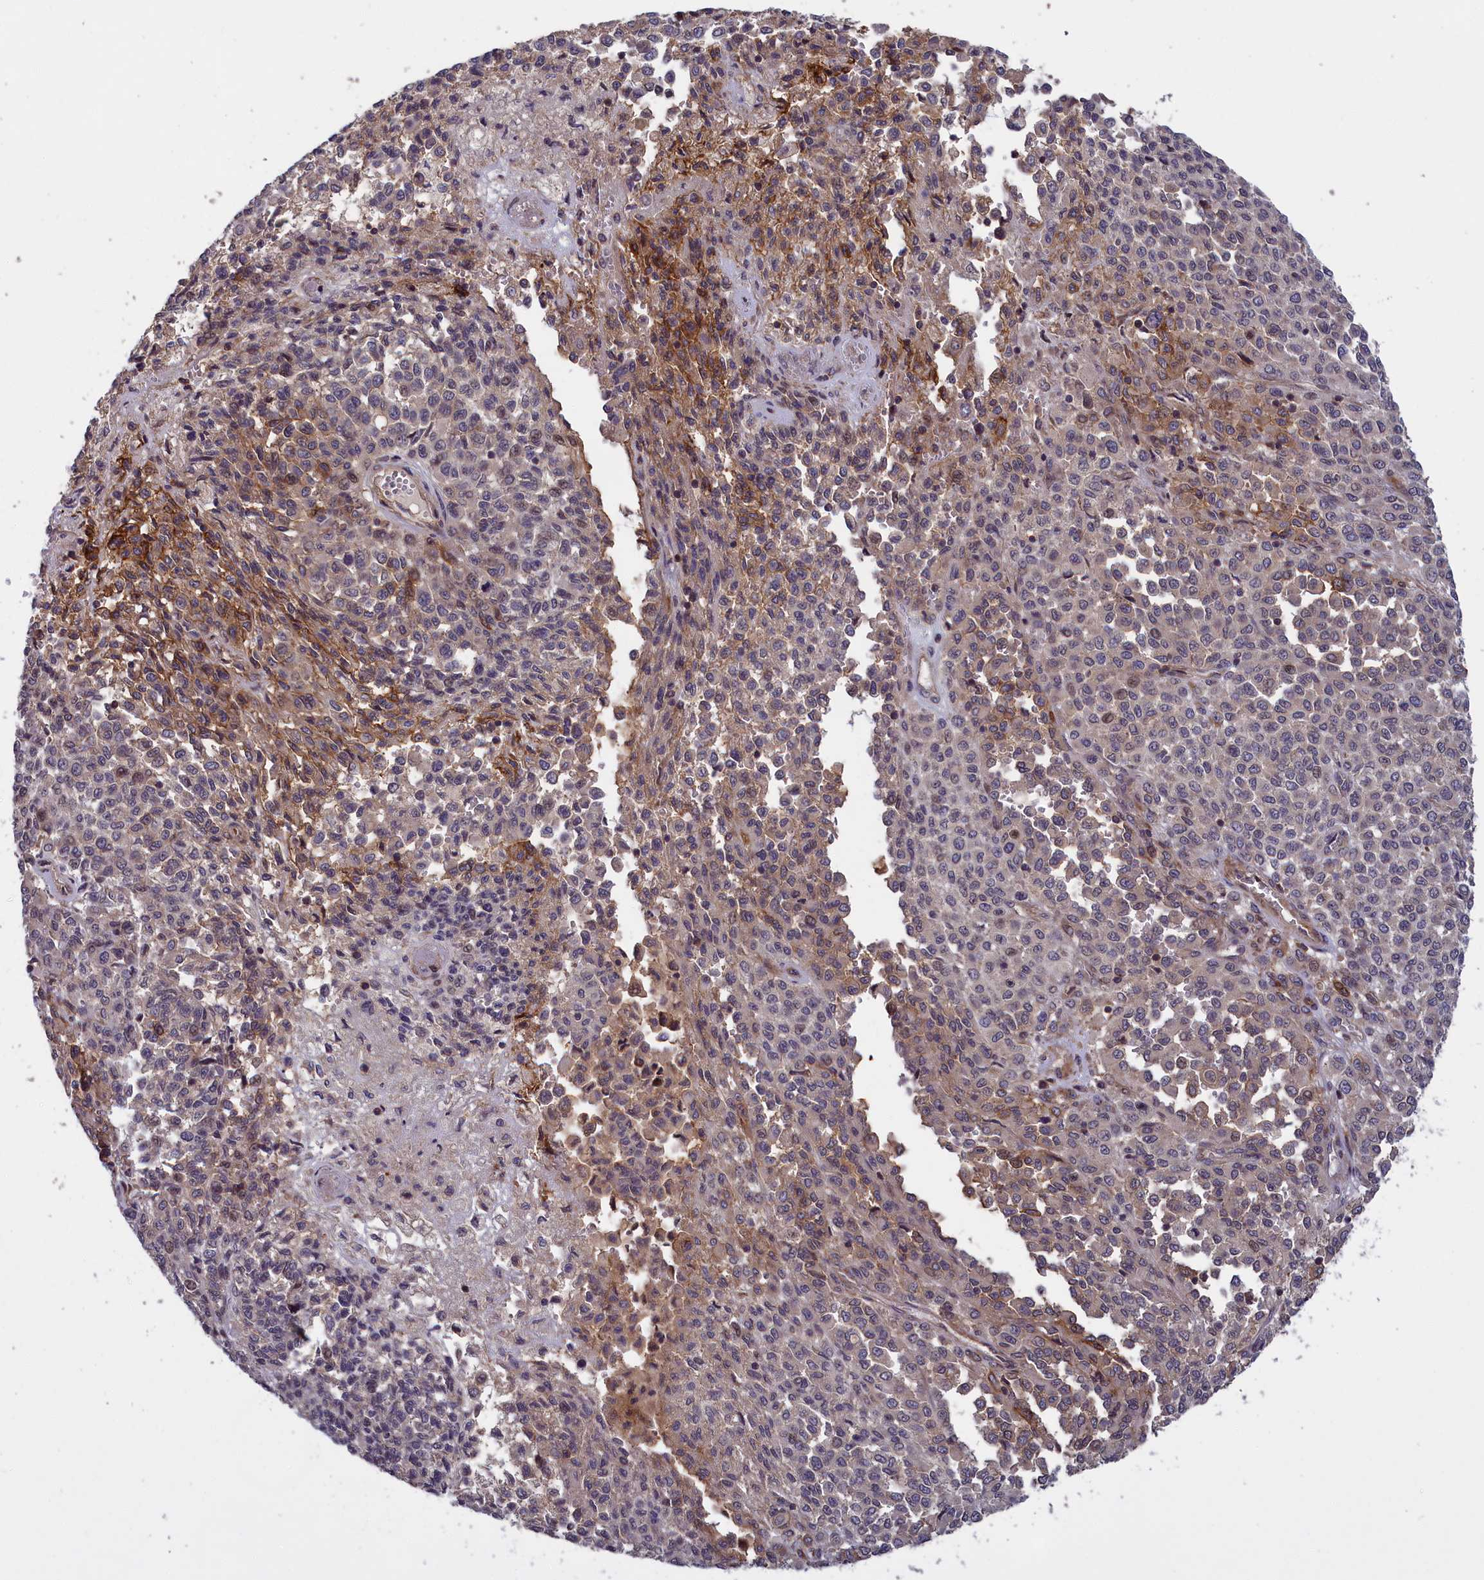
{"staining": {"intensity": "moderate", "quantity": "<25%", "location": "cytoplasmic/membranous"}, "tissue": "melanoma", "cell_type": "Tumor cells", "image_type": "cancer", "snomed": [{"axis": "morphology", "description": "Malignant melanoma, Metastatic site"}, {"axis": "topography", "description": "Pancreas"}], "caption": "Immunohistochemistry photomicrograph of malignant melanoma (metastatic site) stained for a protein (brown), which demonstrates low levels of moderate cytoplasmic/membranous expression in about <25% of tumor cells.", "gene": "DENND1B", "patient": {"sex": "female", "age": 30}}